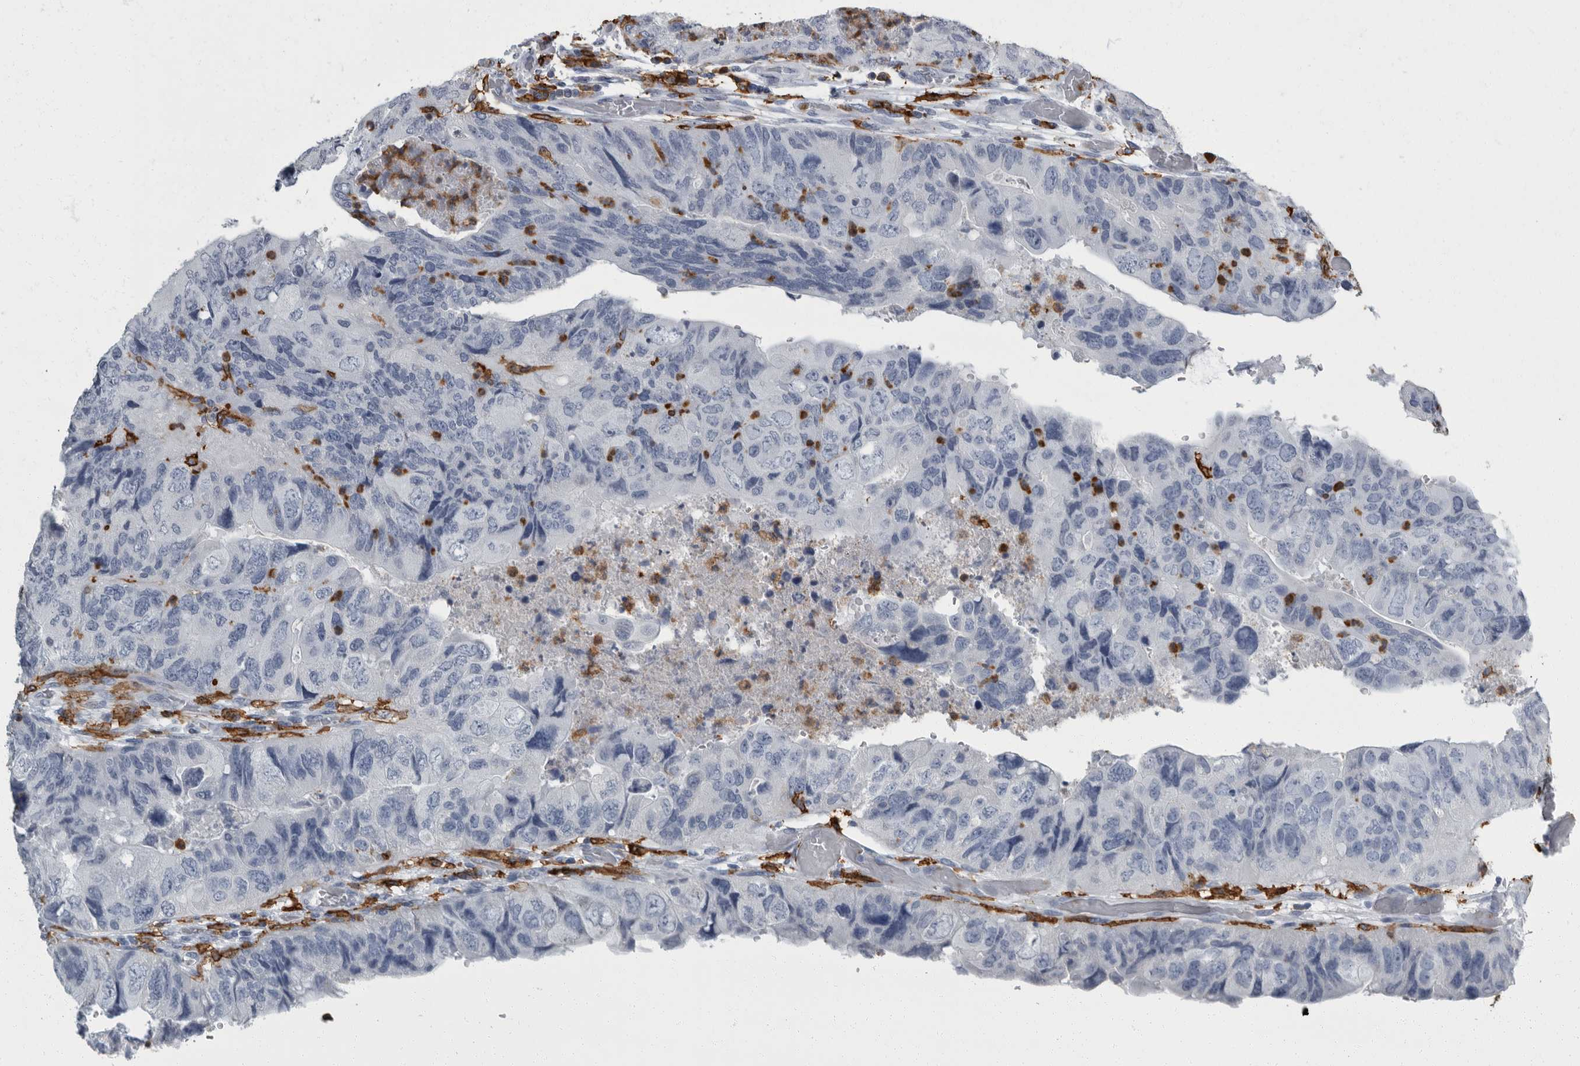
{"staining": {"intensity": "negative", "quantity": "none", "location": "none"}, "tissue": "colorectal cancer", "cell_type": "Tumor cells", "image_type": "cancer", "snomed": [{"axis": "morphology", "description": "Adenocarcinoma, NOS"}, {"axis": "topography", "description": "Rectum"}], "caption": "Human colorectal cancer (adenocarcinoma) stained for a protein using immunohistochemistry reveals no staining in tumor cells.", "gene": "FCER1G", "patient": {"sex": "male", "age": 63}}